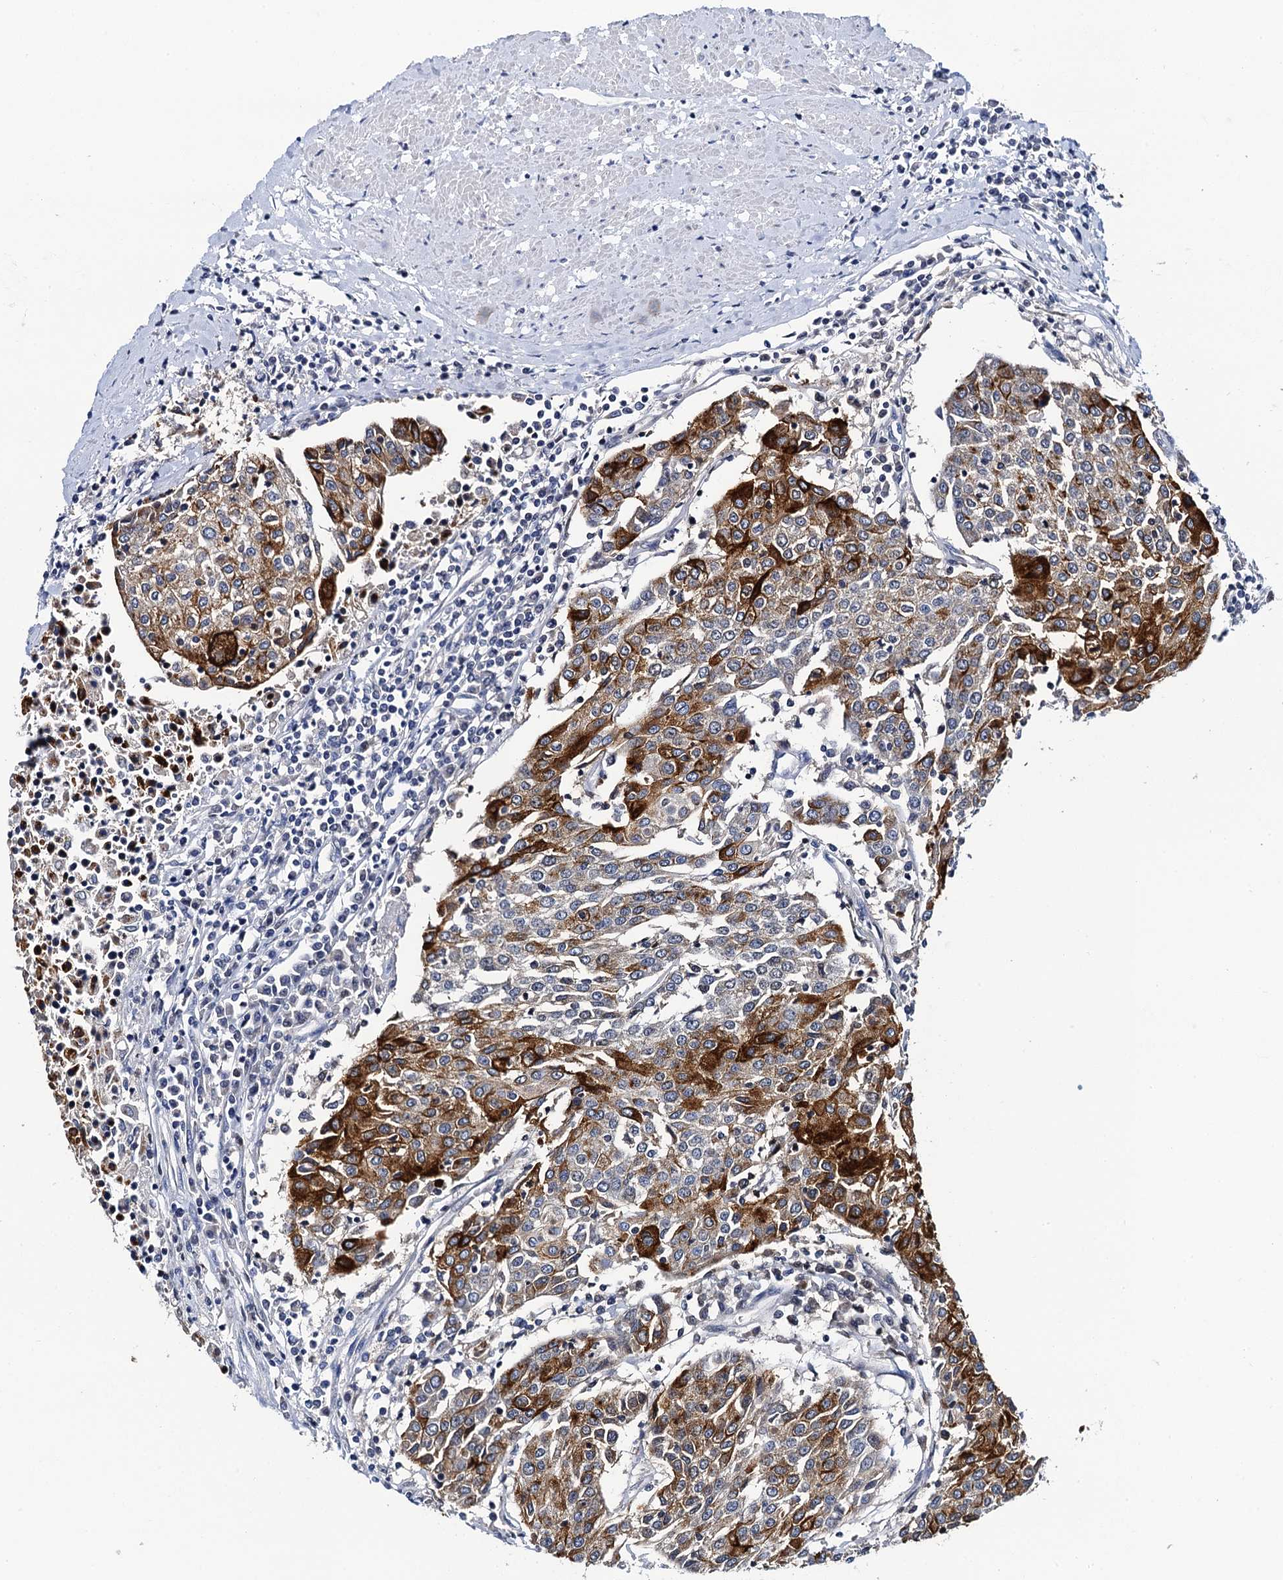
{"staining": {"intensity": "strong", "quantity": "25%-75%", "location": "cytoplasmic/membranous"}, "tissue": "urothelial cancer", "cell_type": "Tumor cells", "image_type": "cancer", "snomed": [{"axis": "morphology", "description": "Urothelial carcinoma, High grade"}, {"axis": "topography", "description": "Urinary bladder"}], "caption": "A micrograph of human urothelial carcinoma (high-grade) stained for a protein shows strong cytoplasmic/membranous brown staining in tumor cells.", "gene": "LYPD3", "patient": {"sex": "female", "age": 85}}